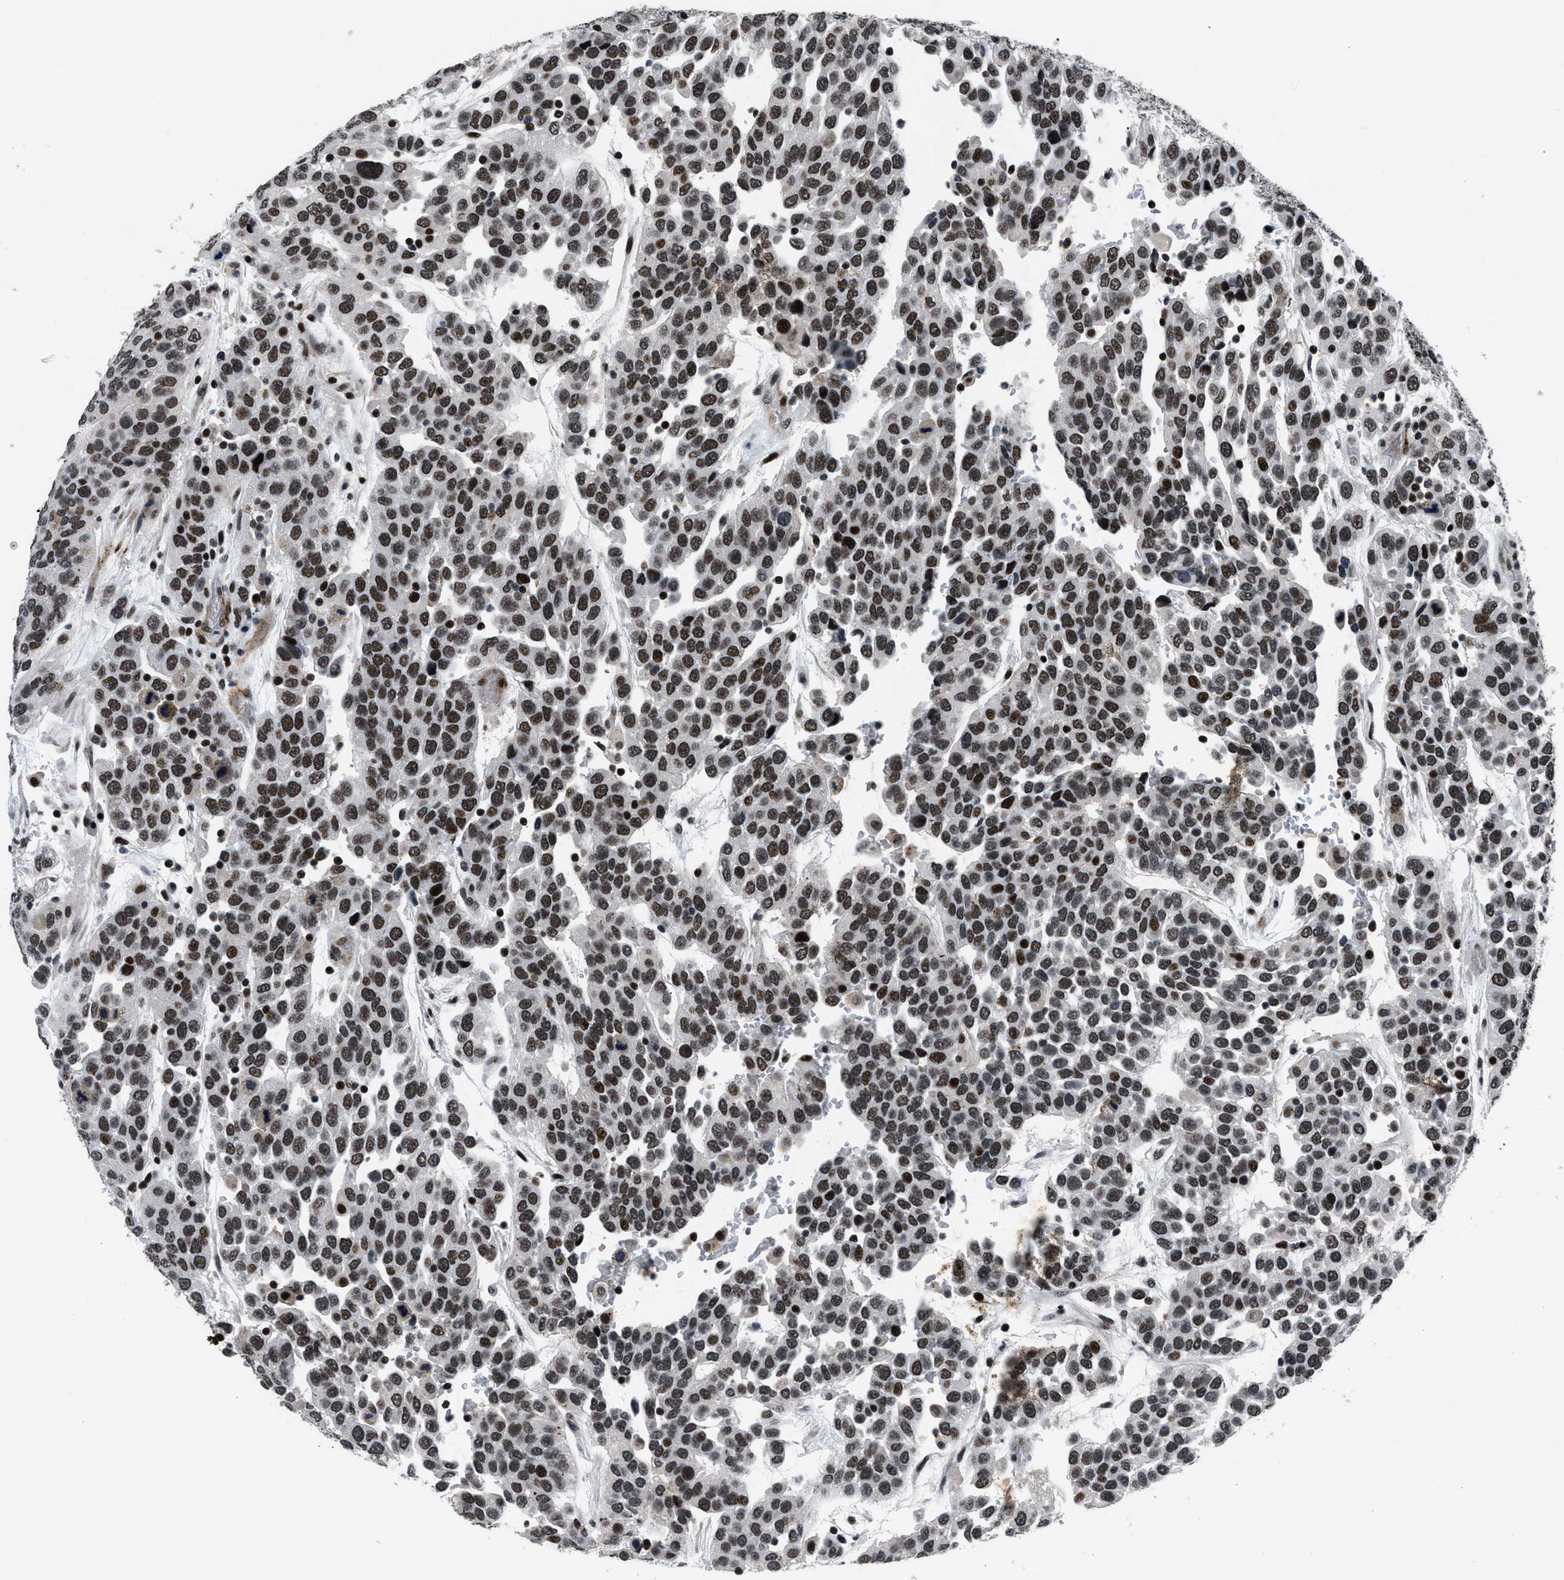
{"staining": {"intensity": "strong", "quantity": ">75%", "location": "nuclear"}, "tissue": "urothelial cancer", "cell_type": "Tumor cells", "image_type": "cancer", "snomed": [{"axis": "morphology", "description": "Urothelial carcinoma, High grade"}, {"axis": "topography", "description": "Urinary bladder"}], "caption": "A brown stain labels strong nuclear staining of a protein in human urothelial cancer tumor cells.", "gene": "SMARCB1", "patient": {"sex": "female", "age": 80}}